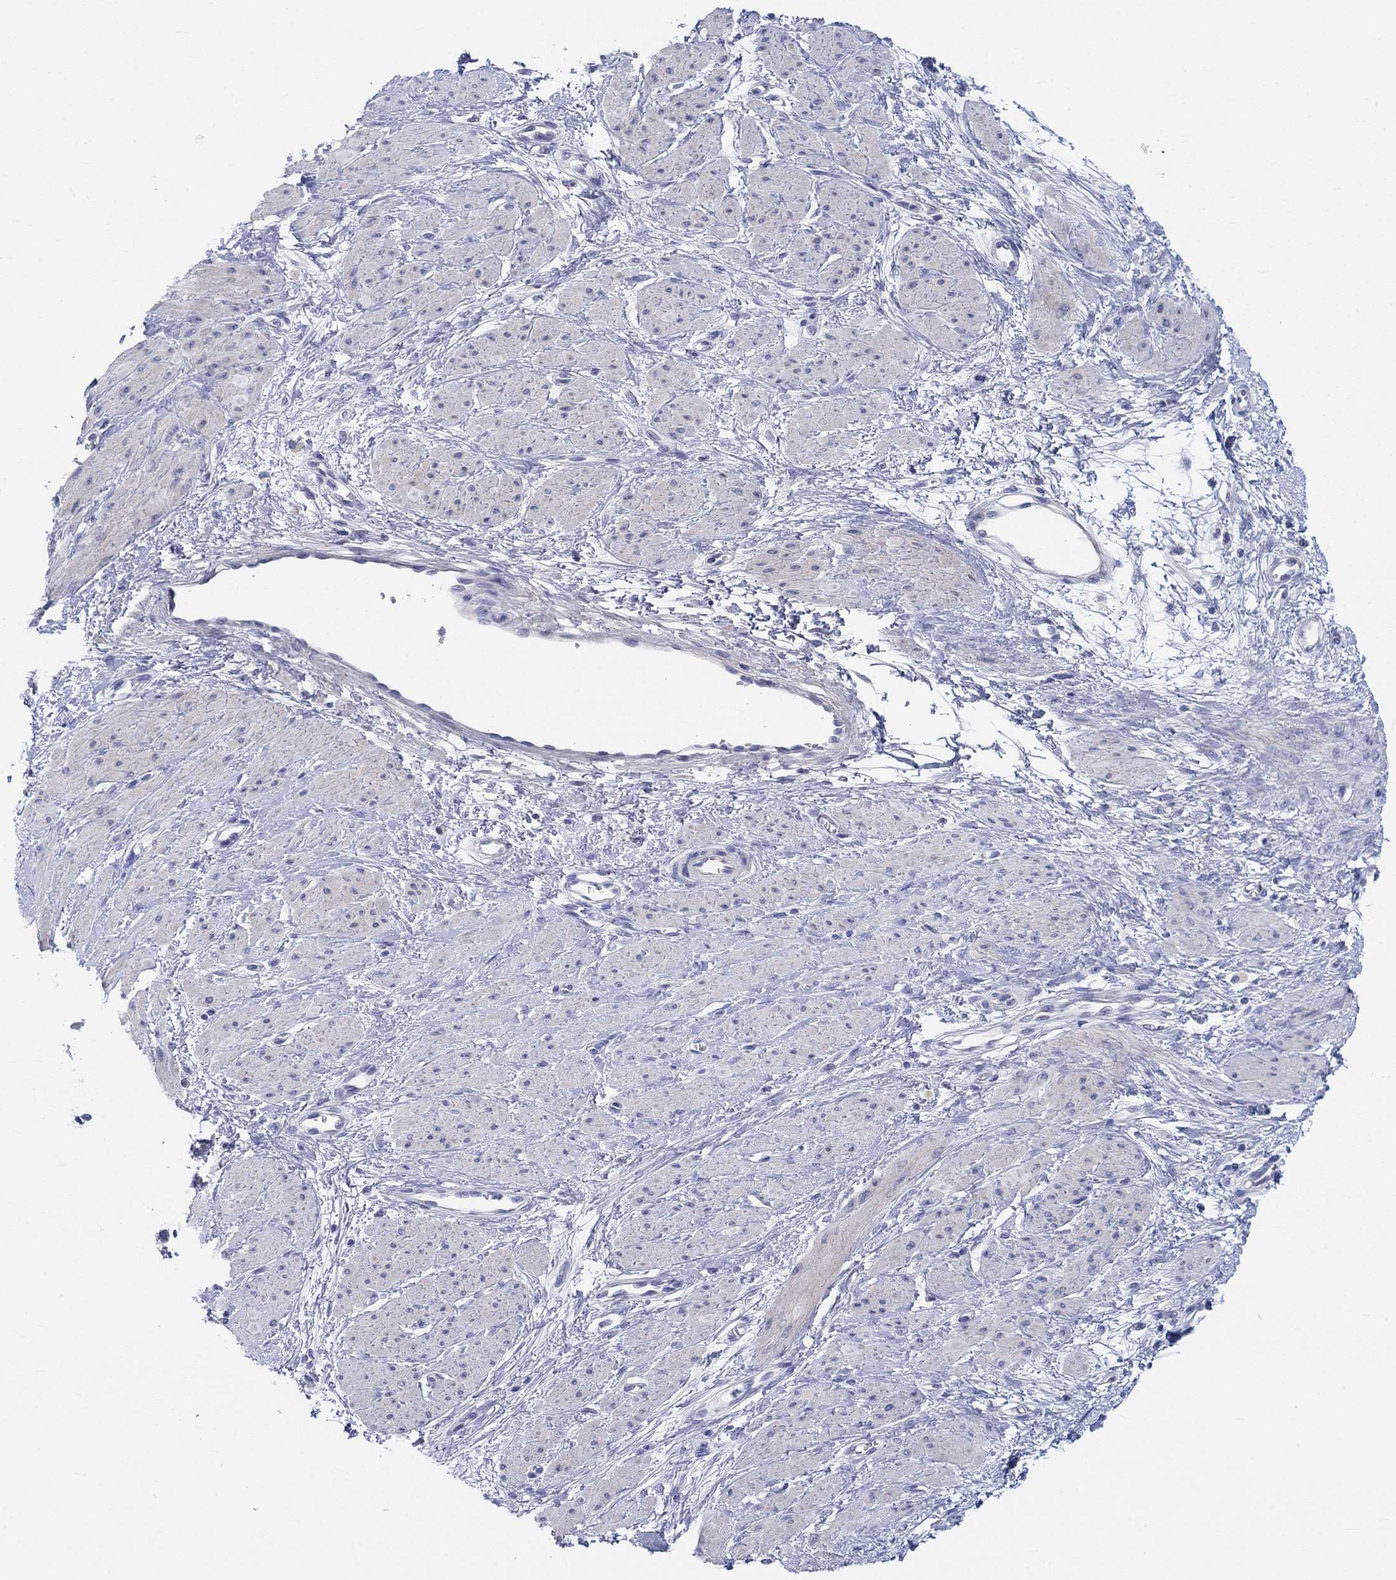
{"staining": {"intensity": "negative", "quantity": "none", "location": "none"}, "tissue": "smooth muscle", "cell_type": "Smooth muscle cells", "image_type": "normal", "snomed": [{"axis": "morphology", "description": "Normal tissue, NOS"}, {"axis": "topography", "description": "Smooth muscle"}, {"axis": "topography", "description": "Uterus"}], "caption": "Immunohistochemistry micrograph of benign smooth muscle: human smooth muscle stained with DAB shows no significant protein positivity in smooth muscle cells.", "gene": "NAV3", "patient": {"sex": "female", "age": 39}}